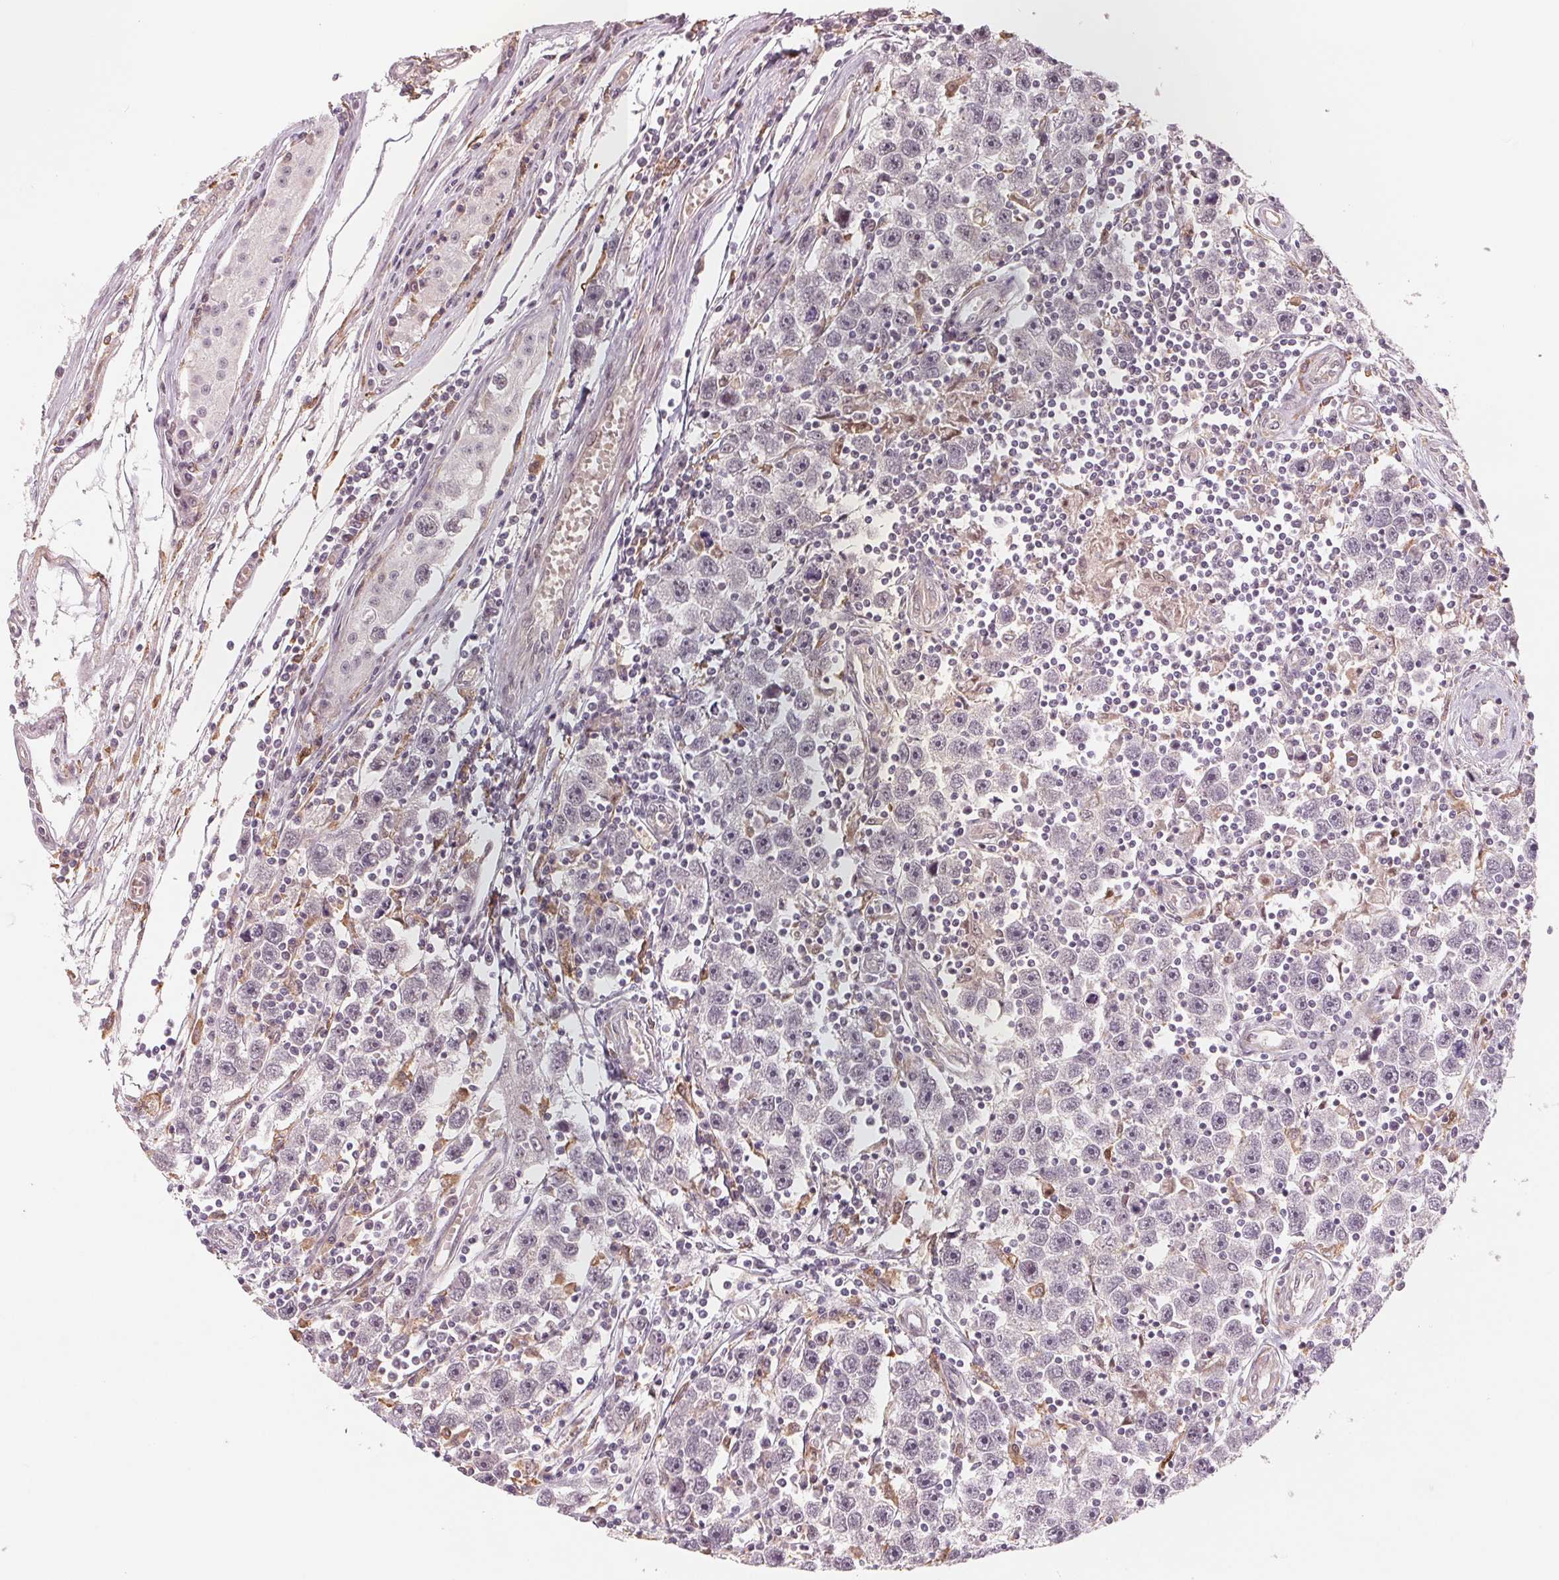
{"staining": {"intensity": "negative", "quantity": "none", "location": "none"}, "tissue": "testis cancer", "cell_type": "Tumor cells", "image_type": "cancer", "snomed": [{"axis": "morphology", "description": "Seminoma, NOS"}, {"axis": "topography", "description": "Testis"}], "caption": "A micrograph of human testis cancer is negative for staining in tumor cells.", "gene": "IL9R", "patient": {"sex": "male", "age": 30}}